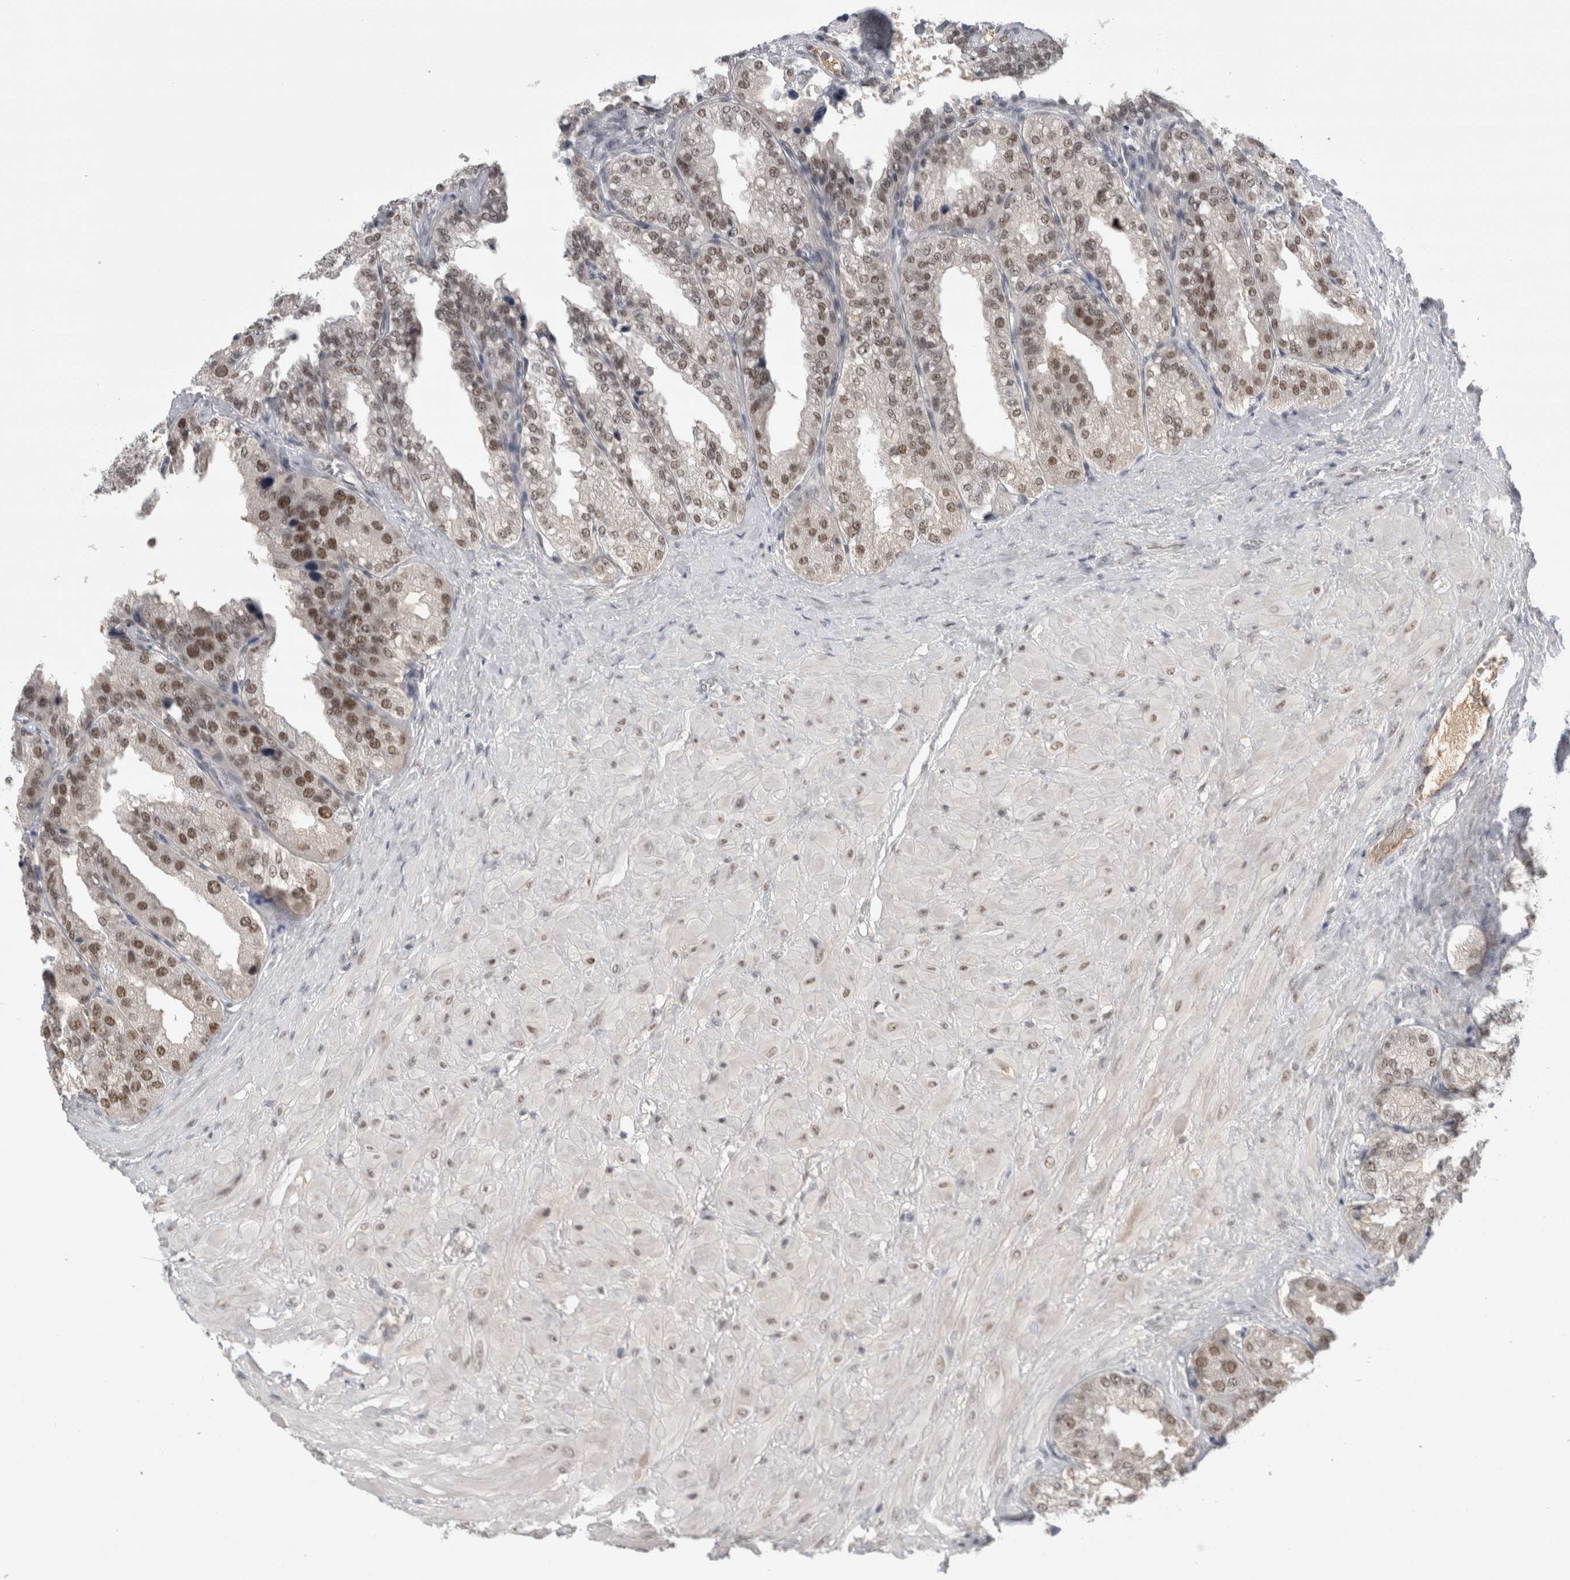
{"staining": {"intensity": "weak", "quantity": "<25%", "location": "cytoplasmic/membranous"}, "tissue": "seminal vesicle", "cell_type": "Glandular cells", "image_type": "normal", "snomed": [{"axis": "morphology", "description": "Normal tissue, NOS"}, {"axis": "topography", "description": "Prostate"}, {"axis": "topography", "description": "Seminal veicle"}], "caption": "The photomicrograph demonstrates no significant expression in glandular cells of seminal vesicle. Brightfield microscopy of IHC stained with DAB (brown) and hematoxylin (blue), captured at high magnification.", "gene": "ZNF24", "patient": {"sex": "male", "age": 51}}